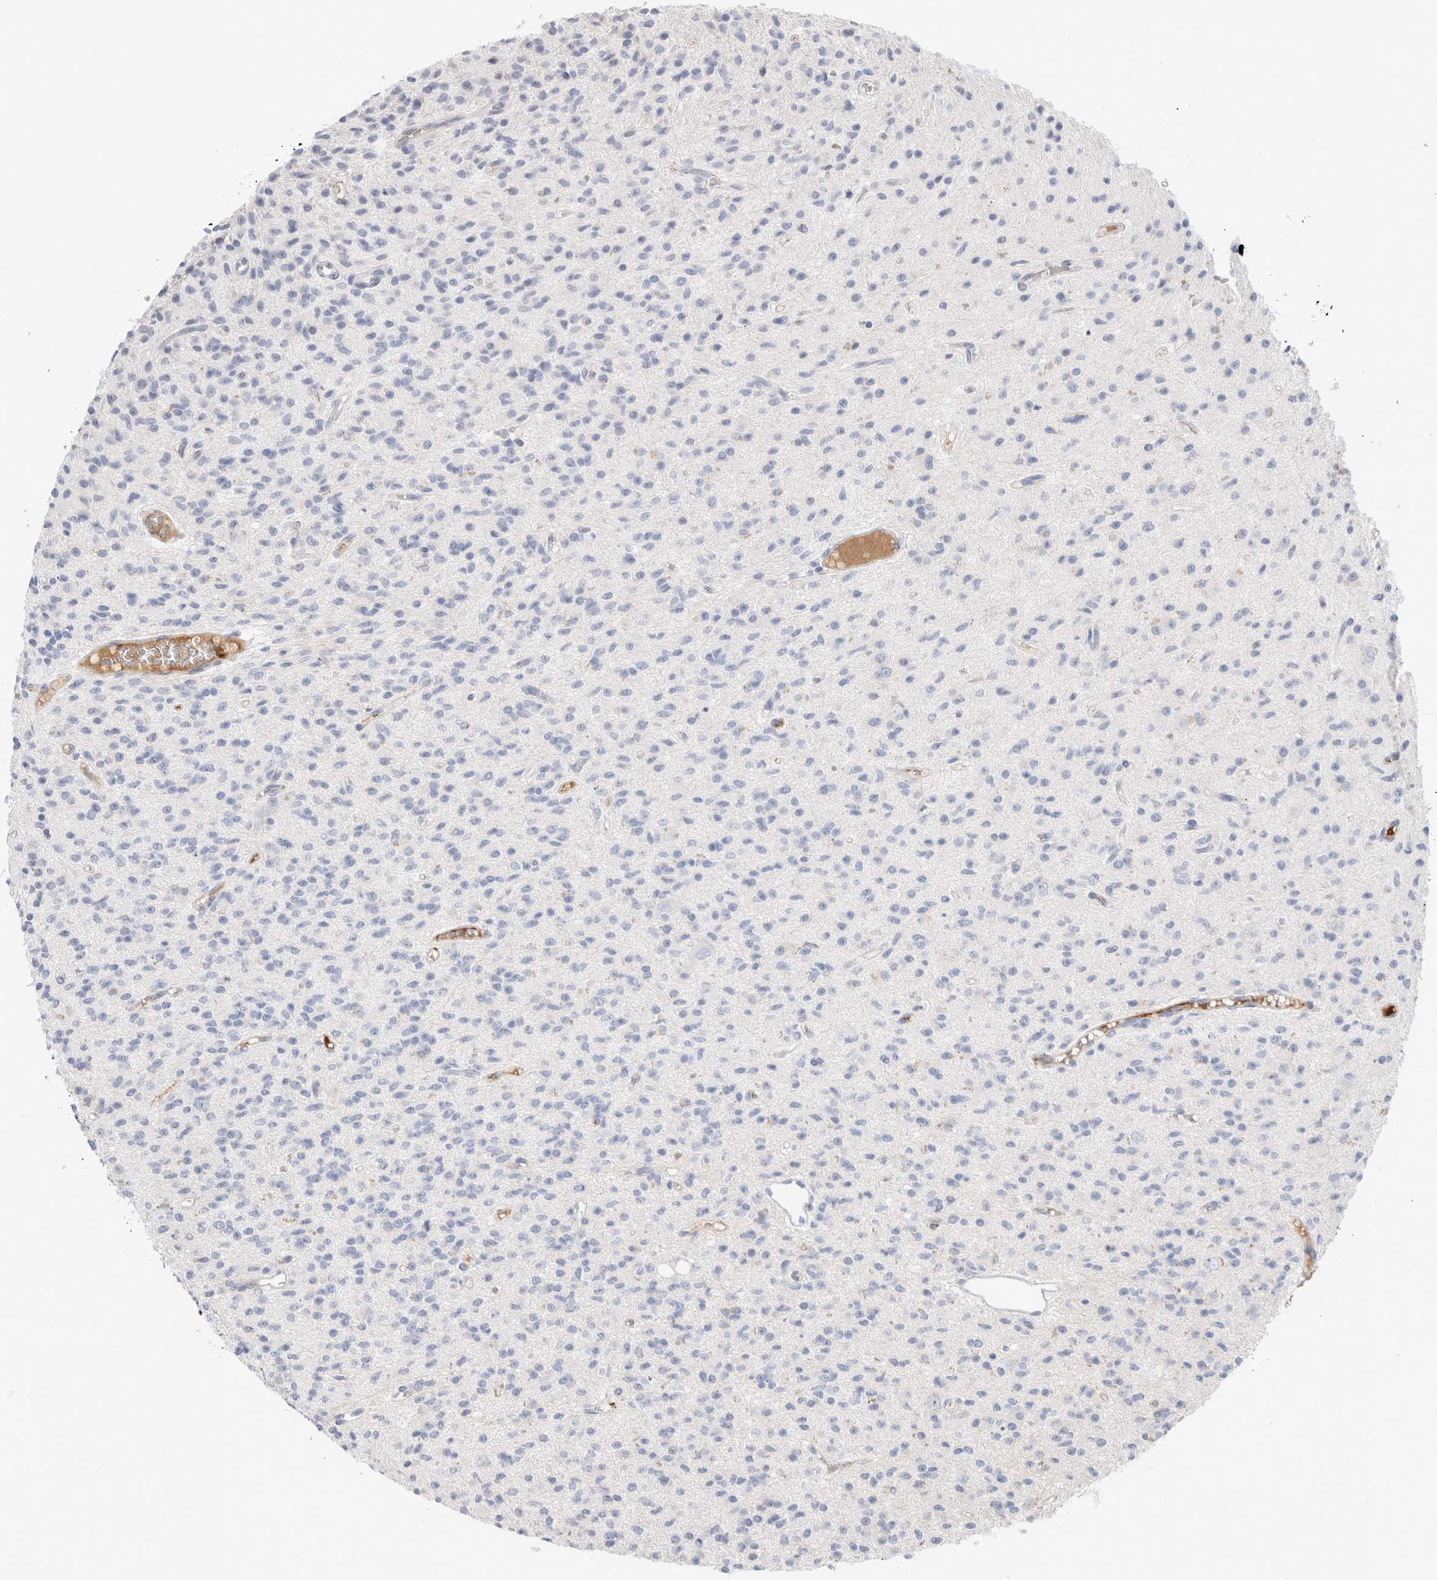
{"staining": {"intensity": "negative", "quantity": "none", "location": "none"}, "tissue": "glioma", "cell_type": "Tumor cells", "image_type": "cancer", "snomed": [{"axis": "morphology", "description": "Glioma, malignant, High grade"}, {"axis": "topography", "description": "Brain"}], "caption": "This is an IHC histopathology image of malignant high-grade glioma. There is no positivity in tumor cells.", "gene": "ECHDC2", "patient": {"sex": "male", "age": 34}}